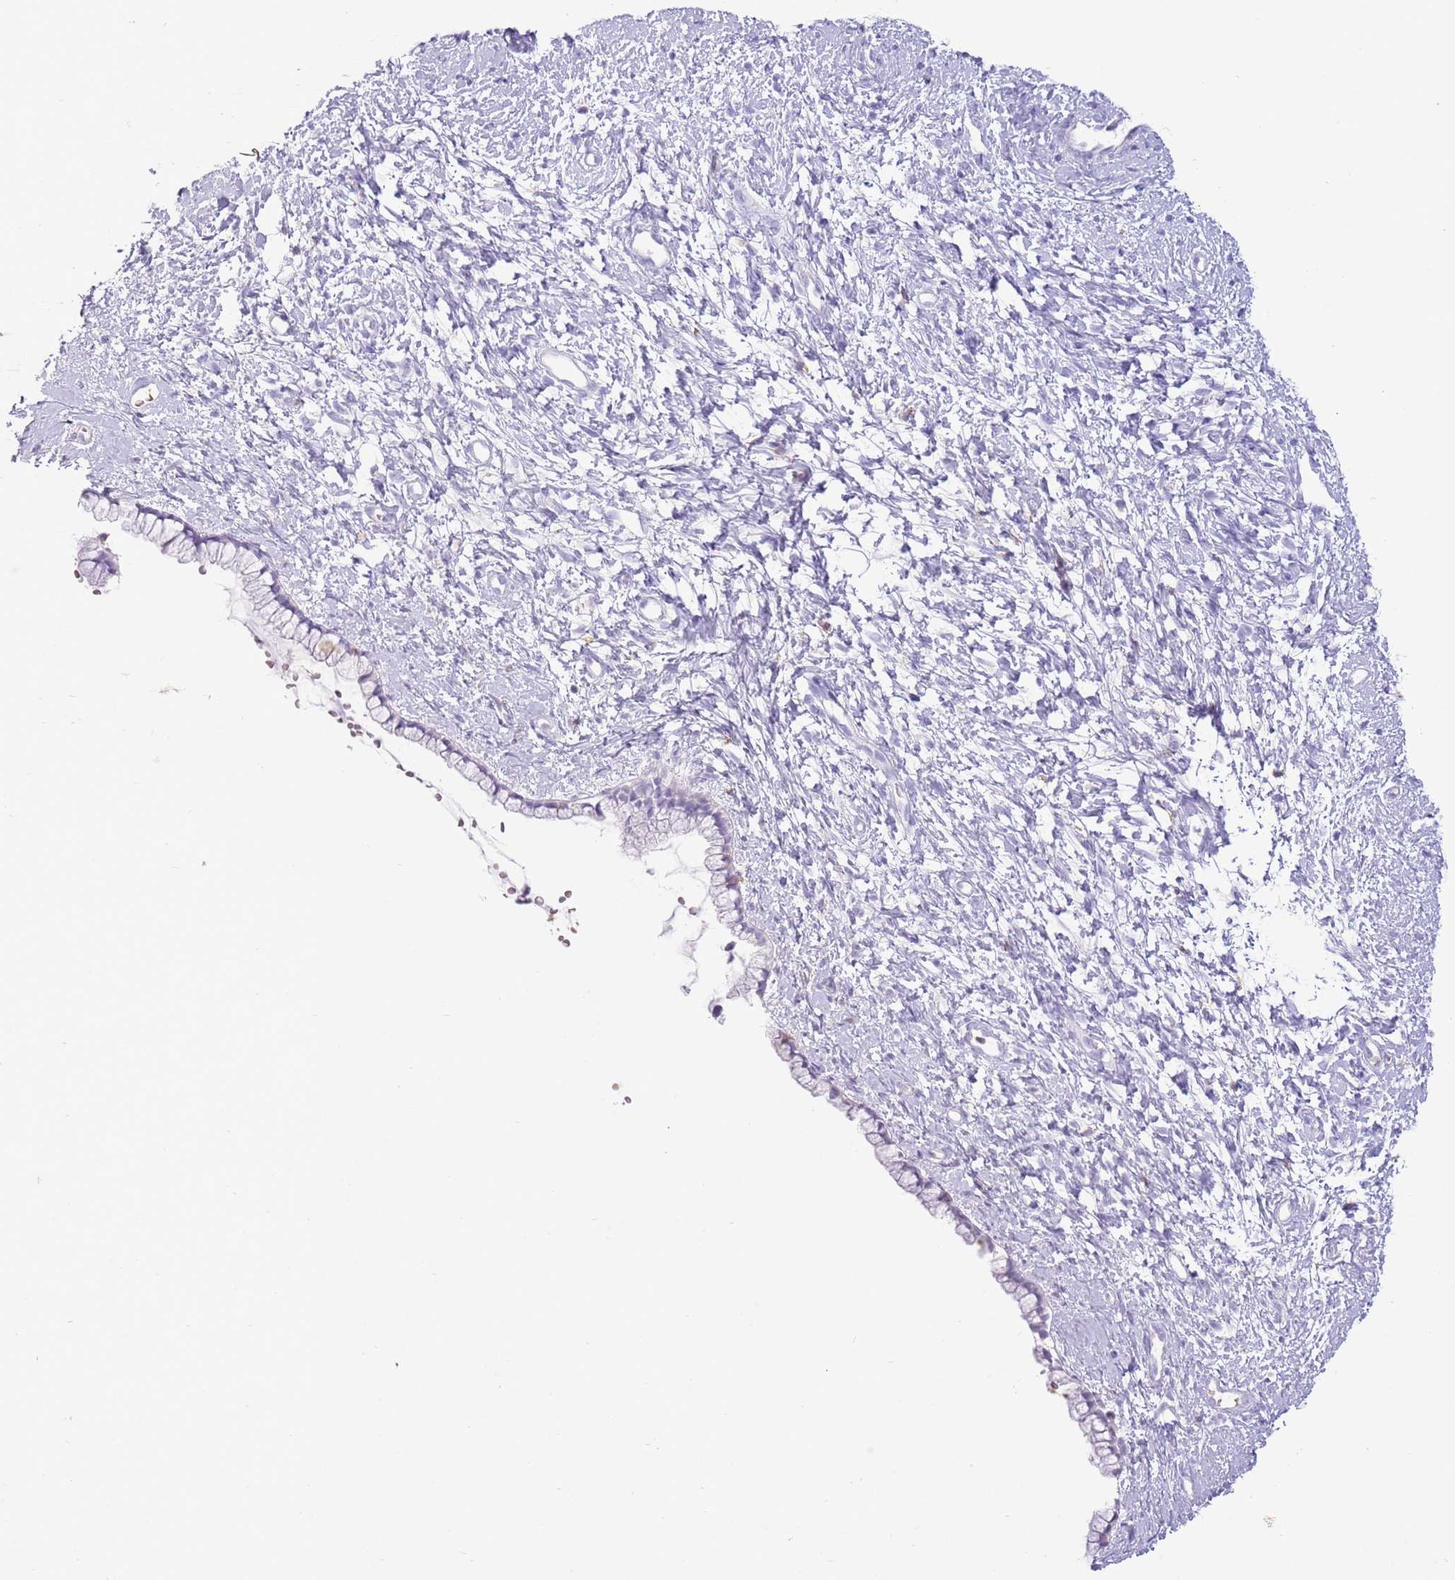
{"staining": {"intensity": "negative", "quantity": "none", "location": "none"}, "tissue": "cervix", "cell_type": "Glandular cells", "image_type": "normal", "snomed": [{"axis": "morphology", "description": "Normal tissue, NOS"}, {"axis": "topography", "description": "Cervix"}], "caption": "Normal cervix was stained to show a protein in brown. There is no significant expression in glandular cells.", "gene": "OR4Q3", "patient": {"sex": "female", "age": 57}}